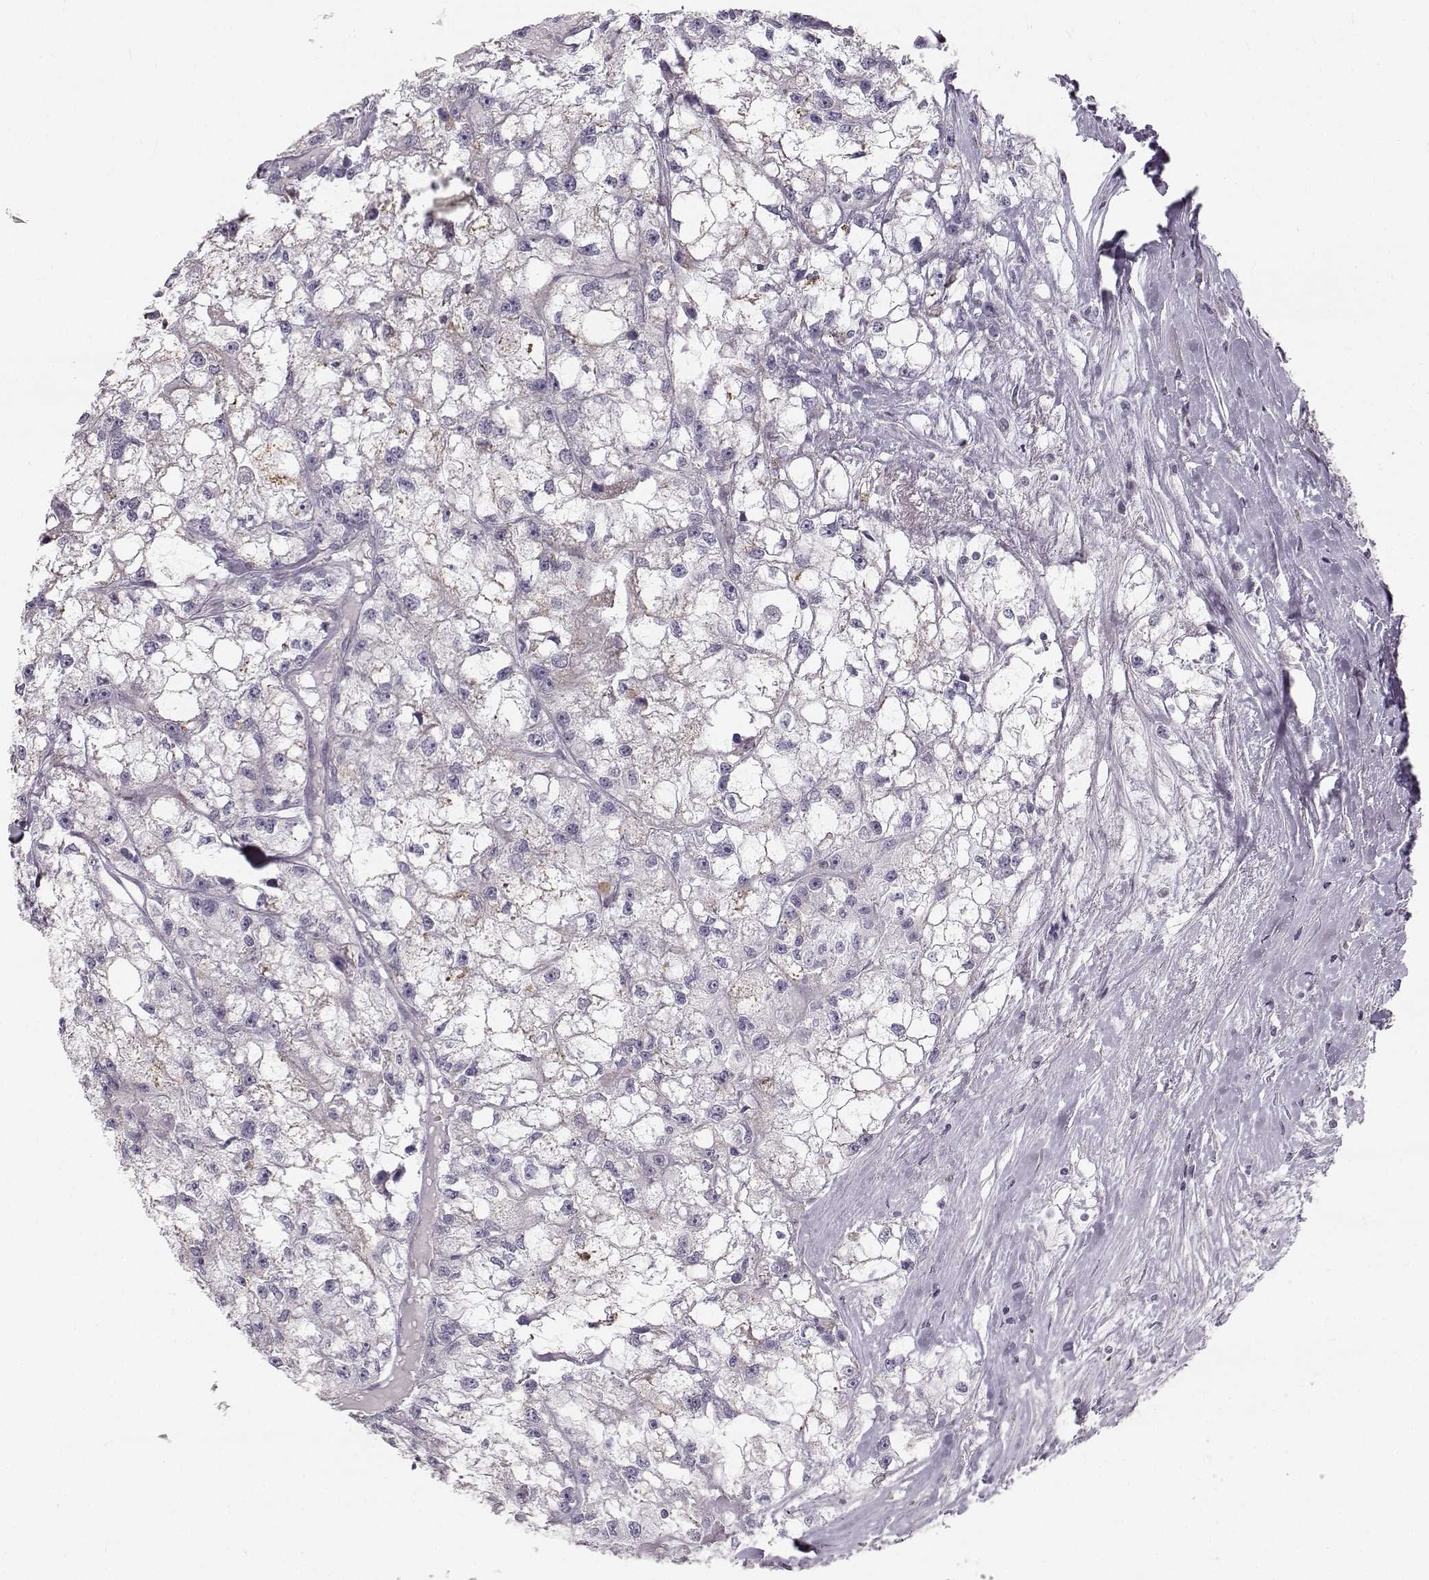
{"staining": {"intensity": "negative", "quantity": "none", "location": "none"}, "tissue": "renal cancer", "cell_type": "Tumor cells", "image_type": "cancer", "snomed": [{"axis": "morphology", "description": "Adenocarcinoma, NOS"}, {"axis": "topography", "description": "Kidney"}], "caption": "Human renal cancer stained for a protein using IHC demonstrates no expression in tumor cells.", "gene": "RUNDC3A", "patient": {"sex": "male", "age": 56}}